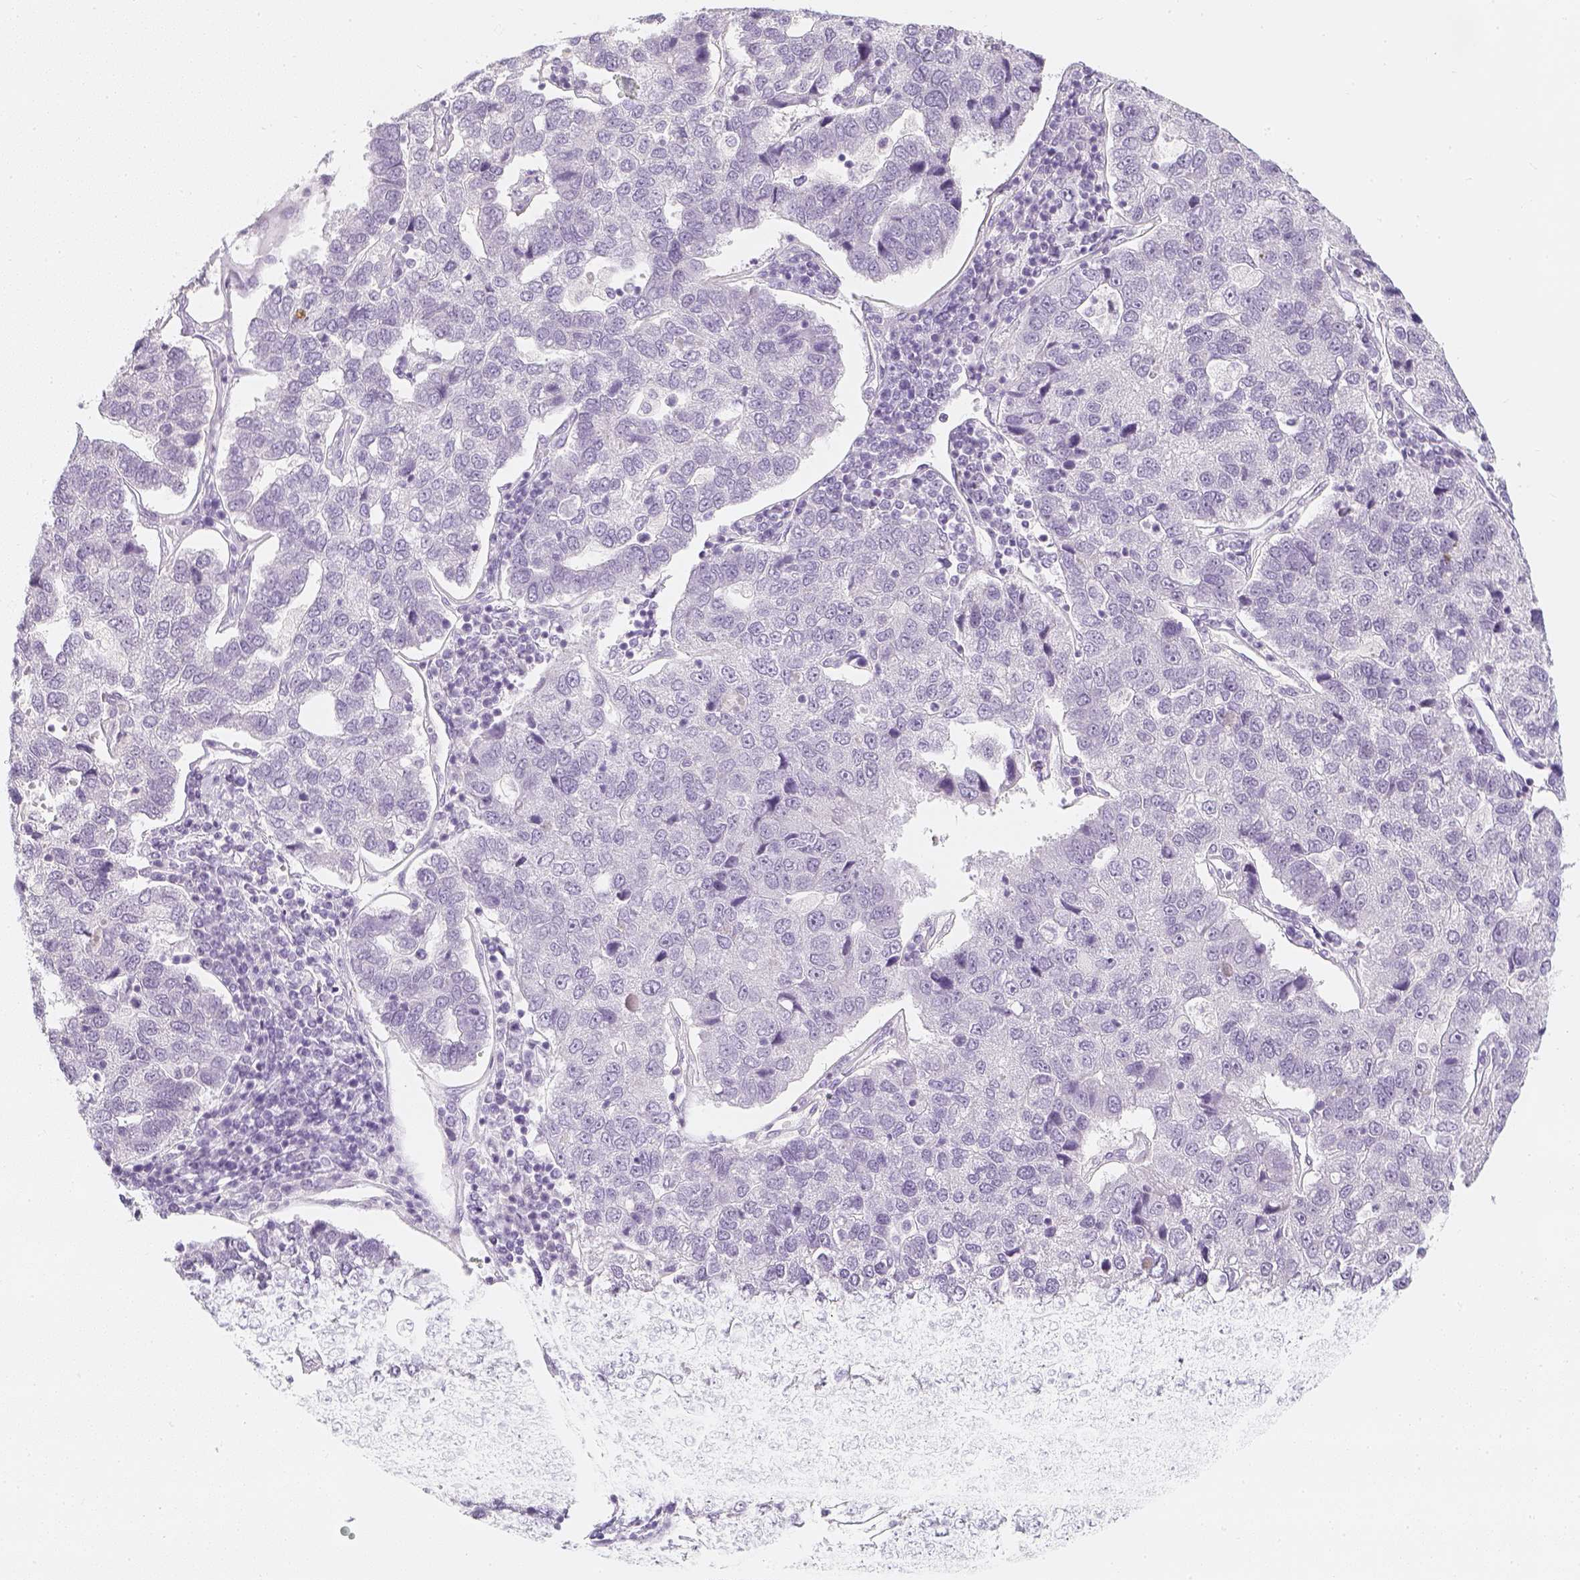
{"staining": {"intensity": "negative", "quantity": "none", "location": "none"}, "tissue": "pancreatic cancer", "cell_type": "Tumor cells", "image_type": "cancer", "snomed": [{"axis": "morphology", "description": "Adenocarcinoma, NOS"}, {"axis": "topography", "description": "Pancreas"}], "caption": "IHC image of neoplastic tissue: pancreatic cancer (adenocarcinoma) stained with DAB (3,3'-diaminobenzidine) exhibits no significant protein expression in tumor cells.", "gene": "SLC18A1", "patient": {"sex": "female", "age": 61}}